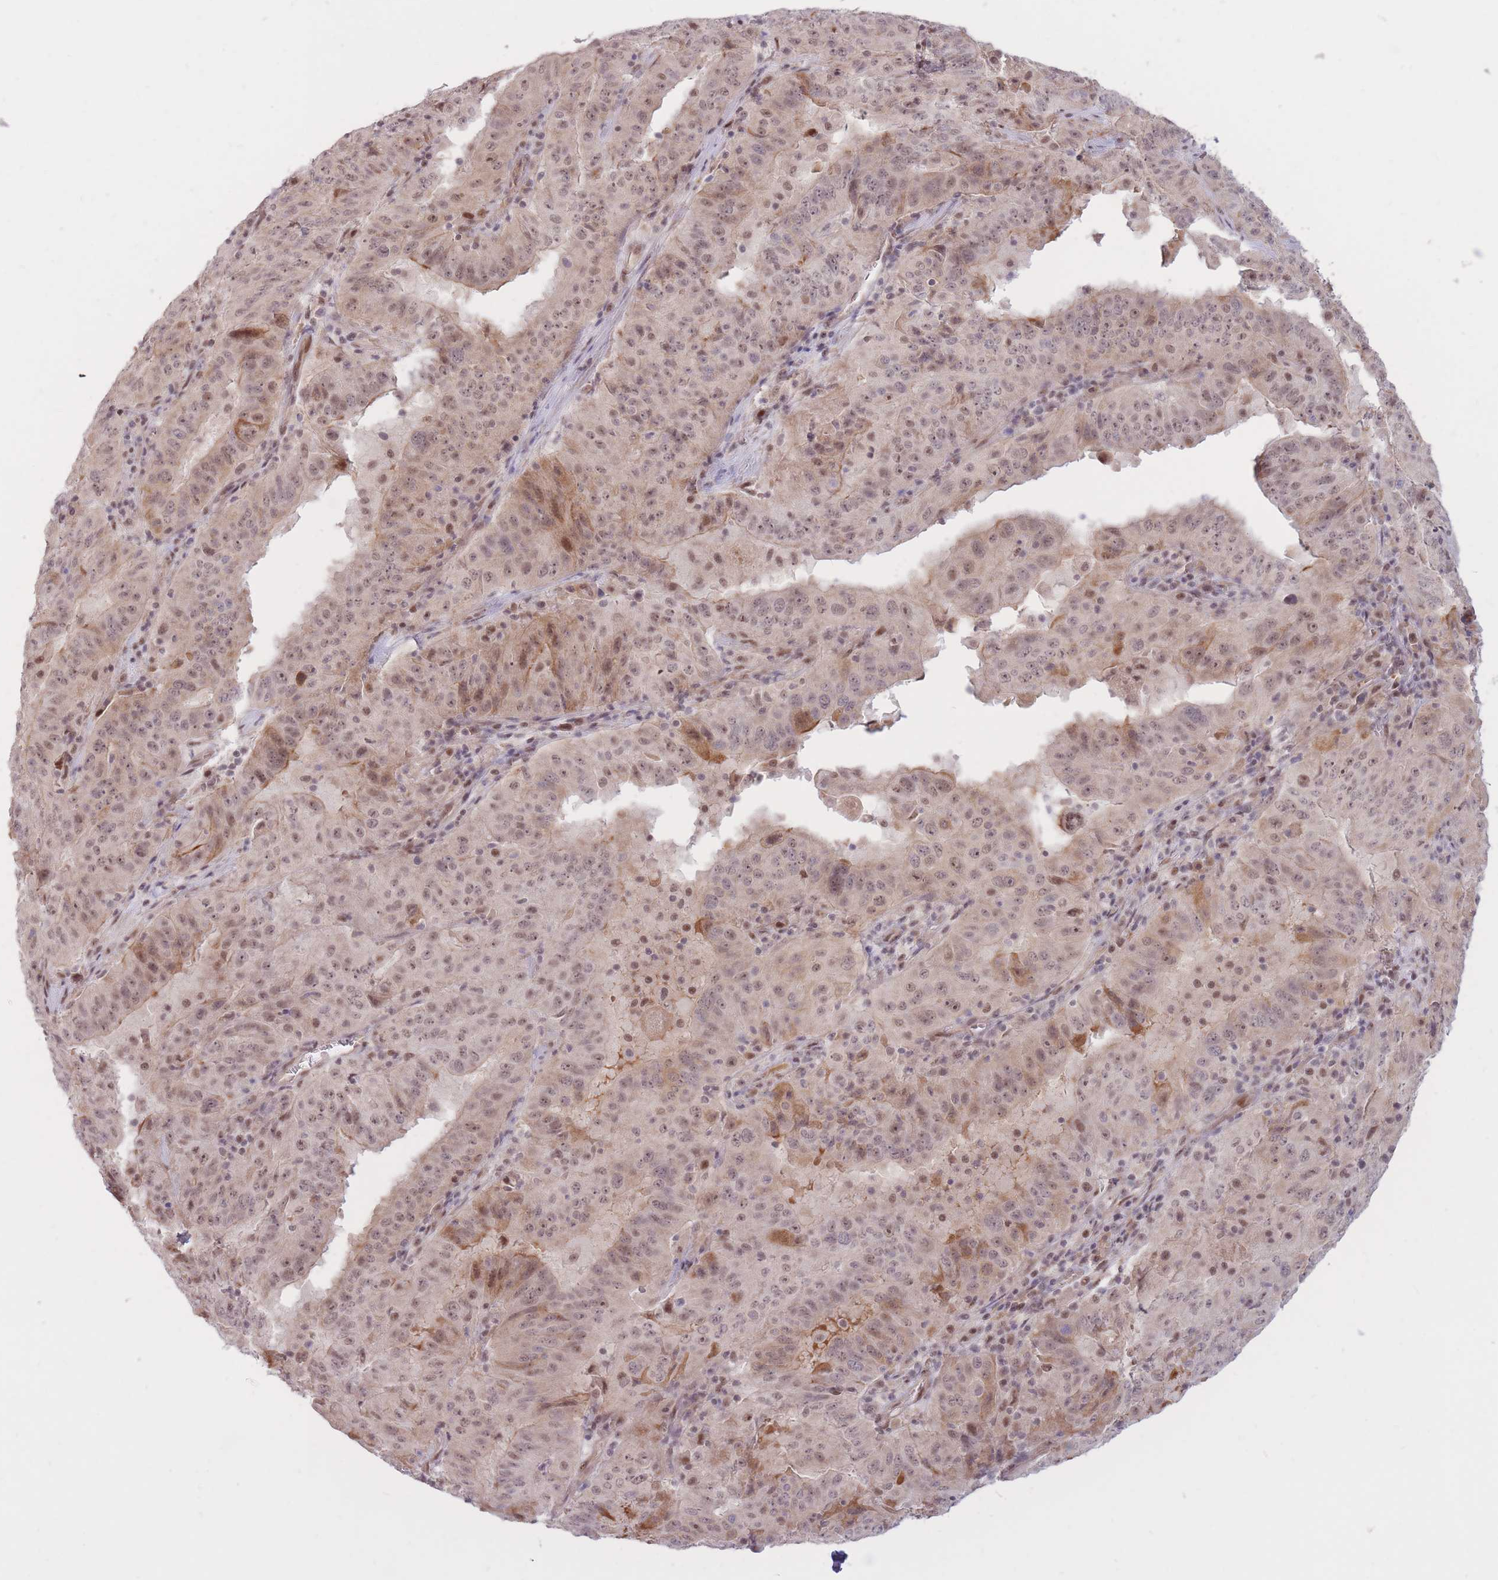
{"staining": {"intensity": "moderate", "quantity": ">75%", "location": "cytoplasmic/membranous,nuclear"}, "tissue": "pancreatic cancer", "cell_type": "Tumor cells", "image_type": "cancer", "snomed": [{"axis": "morphology", "description": "Adenocarcinoma, NOS"}, {"axis": "topography", "description": "Pancreas"}], "caption": "Pancreatic cancer stained with a brown dye exhibits moderate cytoplasmic/membranous and nuclear positive staining in about >75% of tumor cells.", "gene": "ERICH6B", "patient": {"sex": "male", "age": 63}}